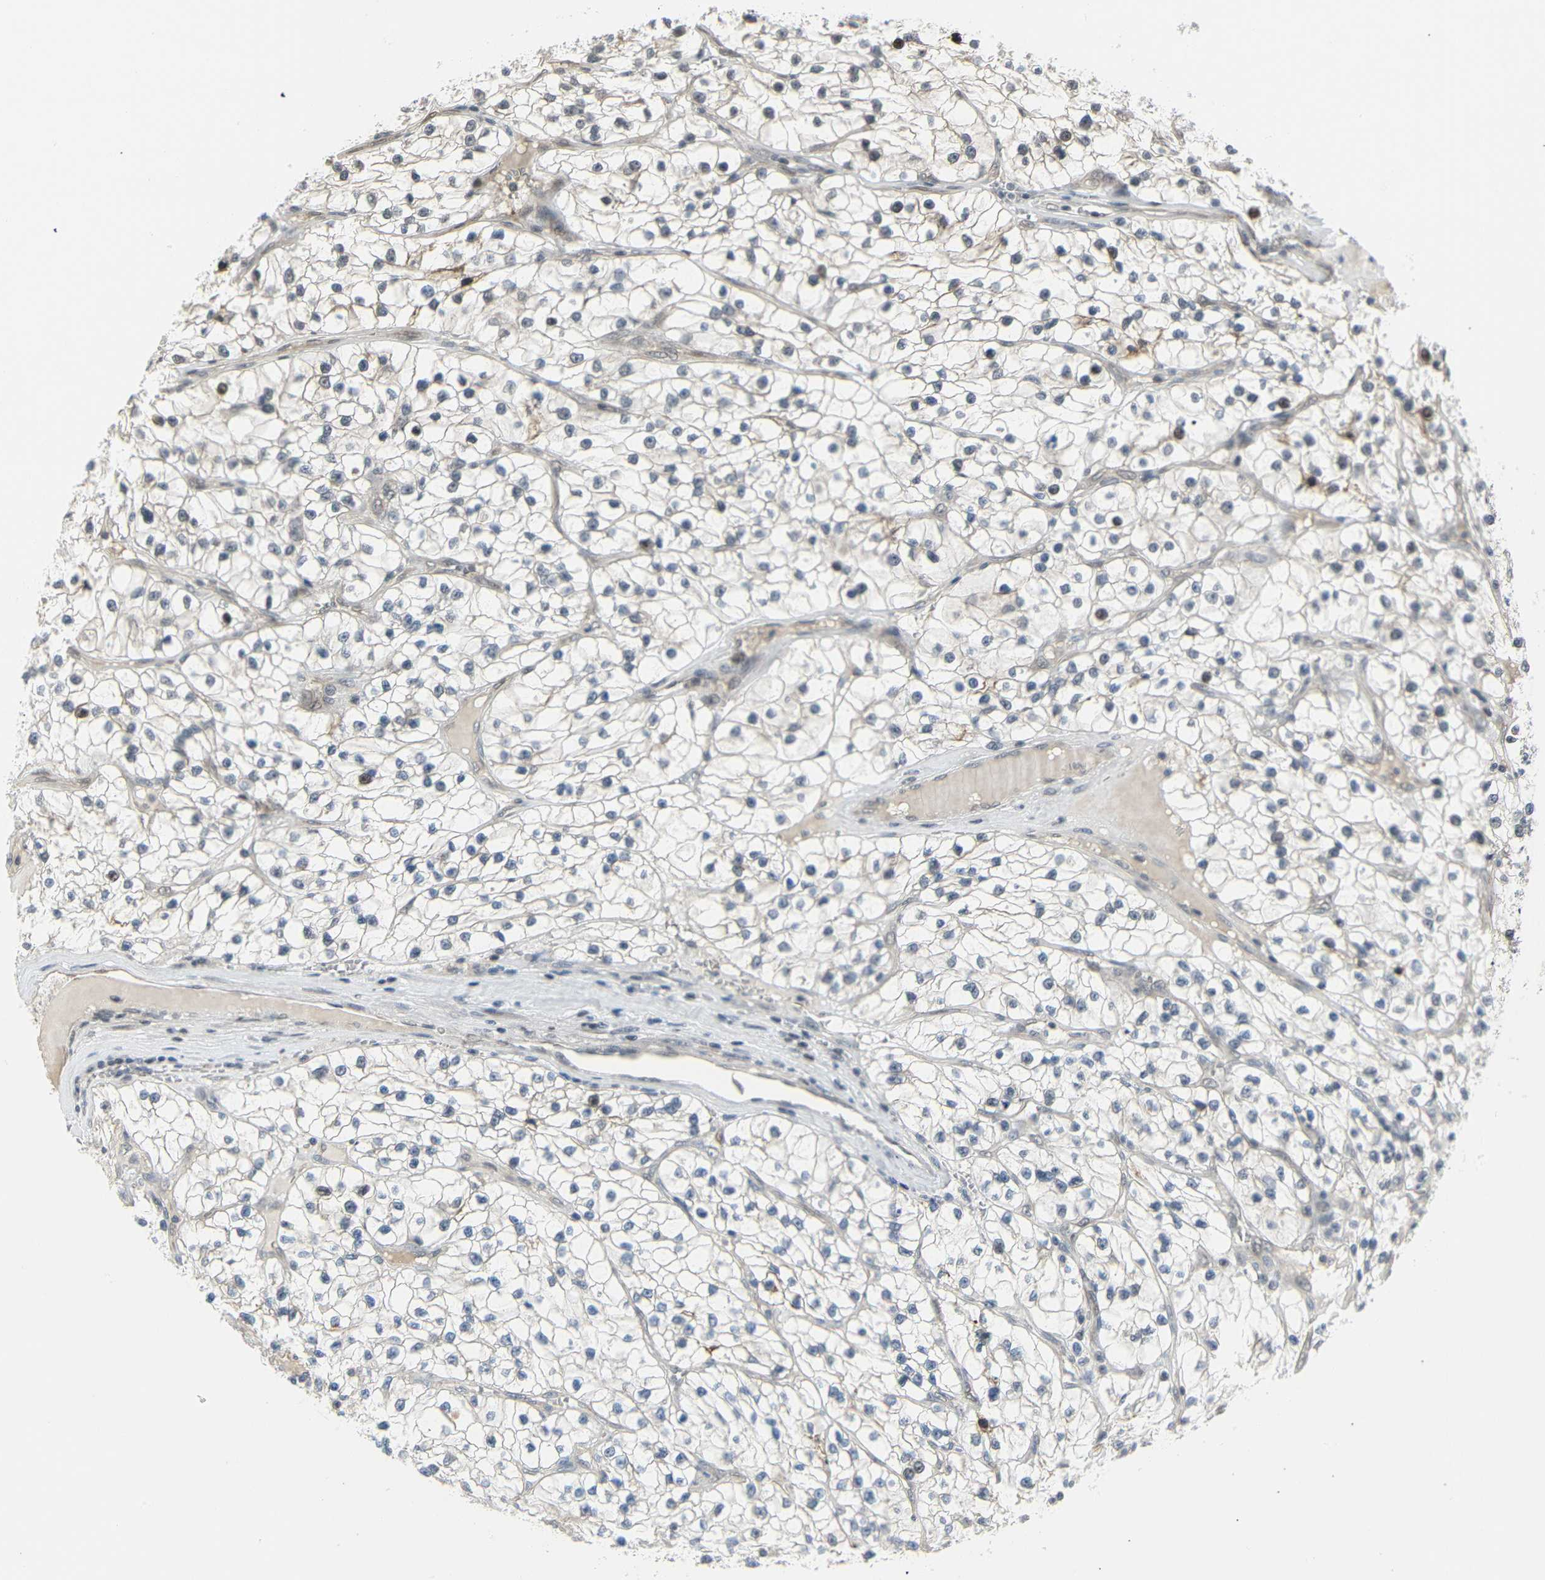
{"staining": {"intensity": "moderate", "quantity": "<25%", "location": "nuclear"}, "tissue": "renal cancer", "cell_type": "Tumor cells", "image_type": "cancer", "snomed": [{"axis": "morphology", "description": "Adenocarcinoma, NOS"}, {"axis": "topography", "description": "Kidney"}], "caption": "A brown stain labels moderate nuclear expression of a protein in renal cancer (adenocarcinoma) tumor cells. The staining was performed using DAB (3,3'-diaminobenzidine) to visualize the protein expression in brown, while the nuclei were stained in blue with hematoxylin (Magnification: 20x).", "gene": "IMPG2", "patient": {"sex": "female", "age": 57}}